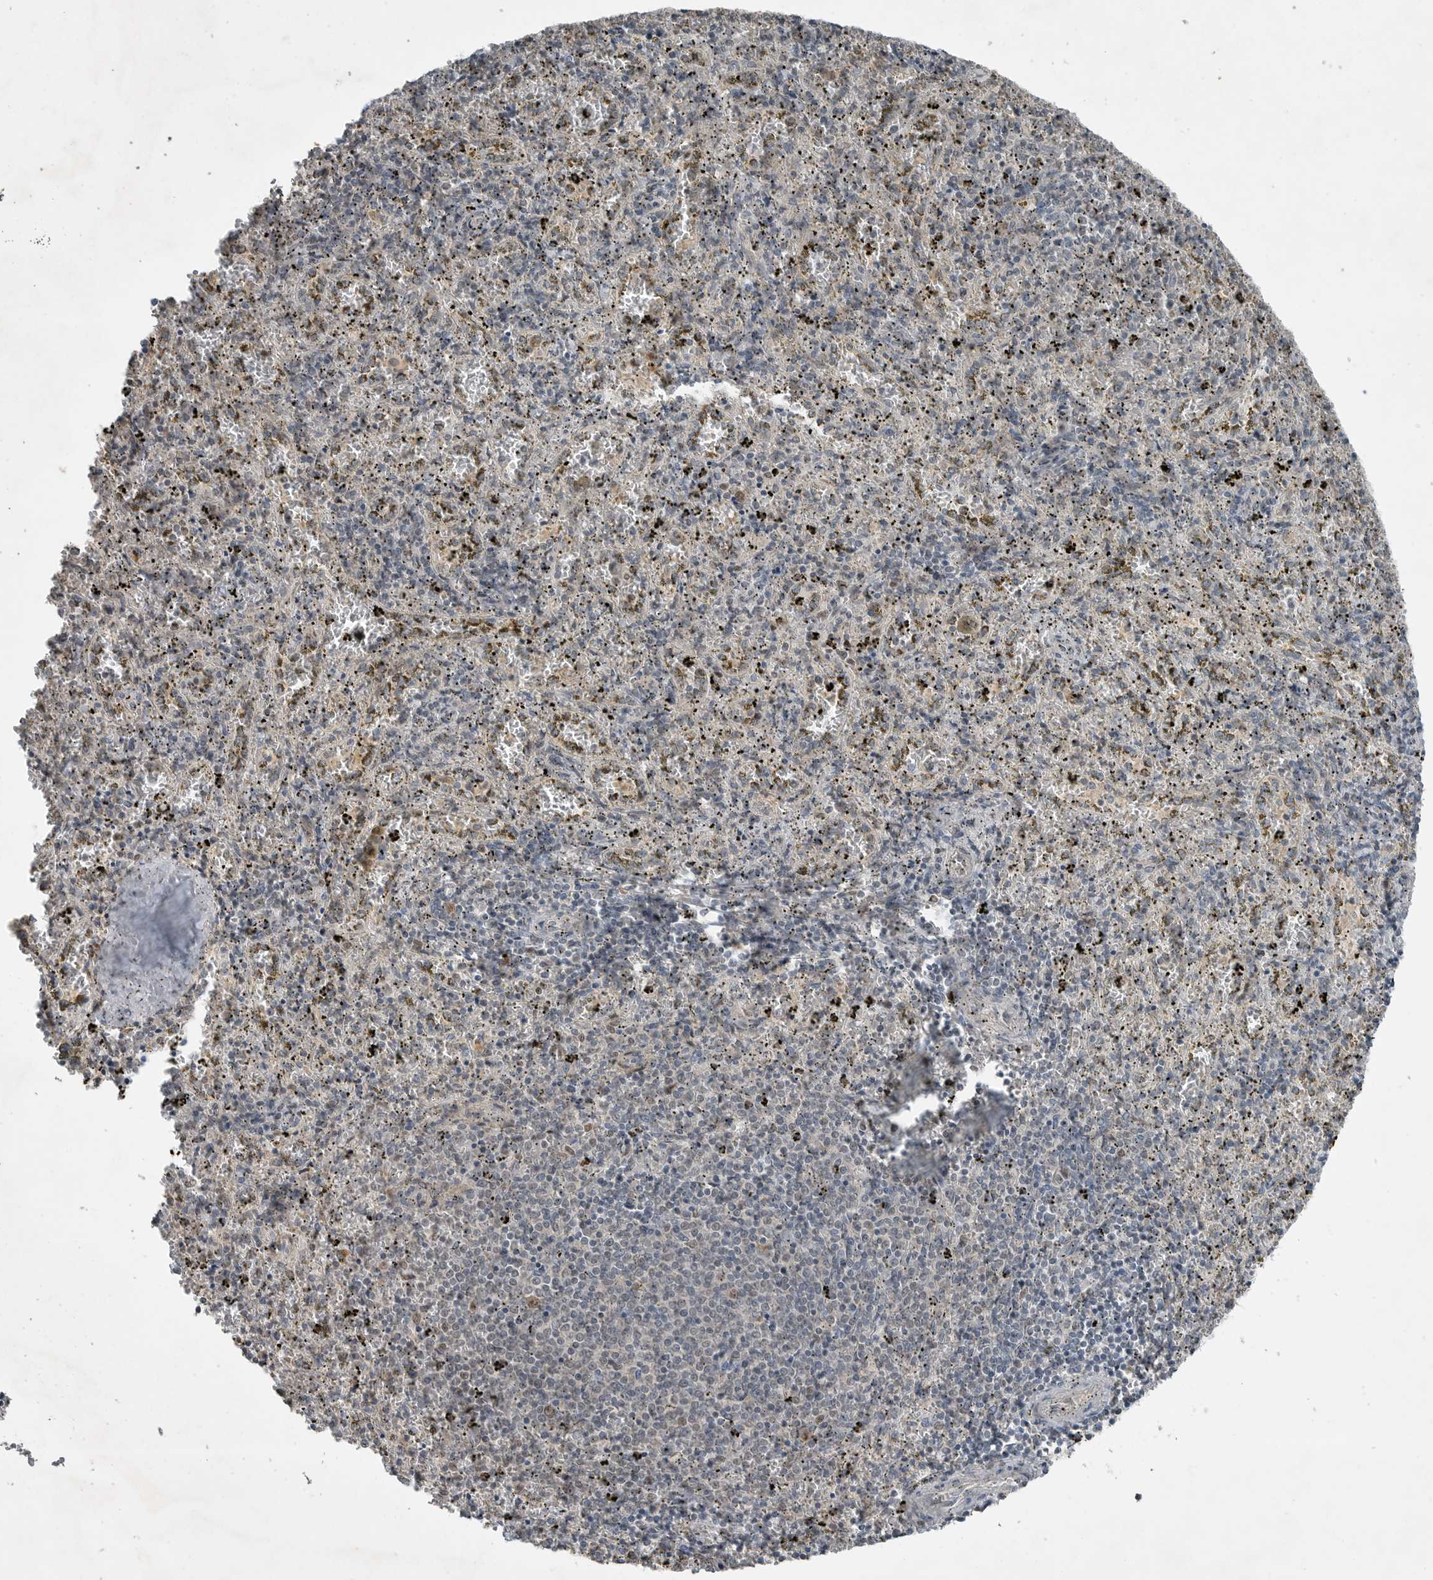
{"staining": {"intensity": "negative", "quantity": "none", "location": "none"}, "tissue": "spleen", "cell_type": "Cells in red pulp", "image_type": "normal", "snomed": [{"axis": "morphology", "description": "Normal tissue, NOS"}, {"axis": "topography", "description": "Spleen"}], "caption": "Cells in red pulp show no significant staining in normal spleen. (DAB IHC visualized using brightfield microscopy, high magnification).", "gene": "MFAP3L", "patient": {"sex": "male", "age": 11}}